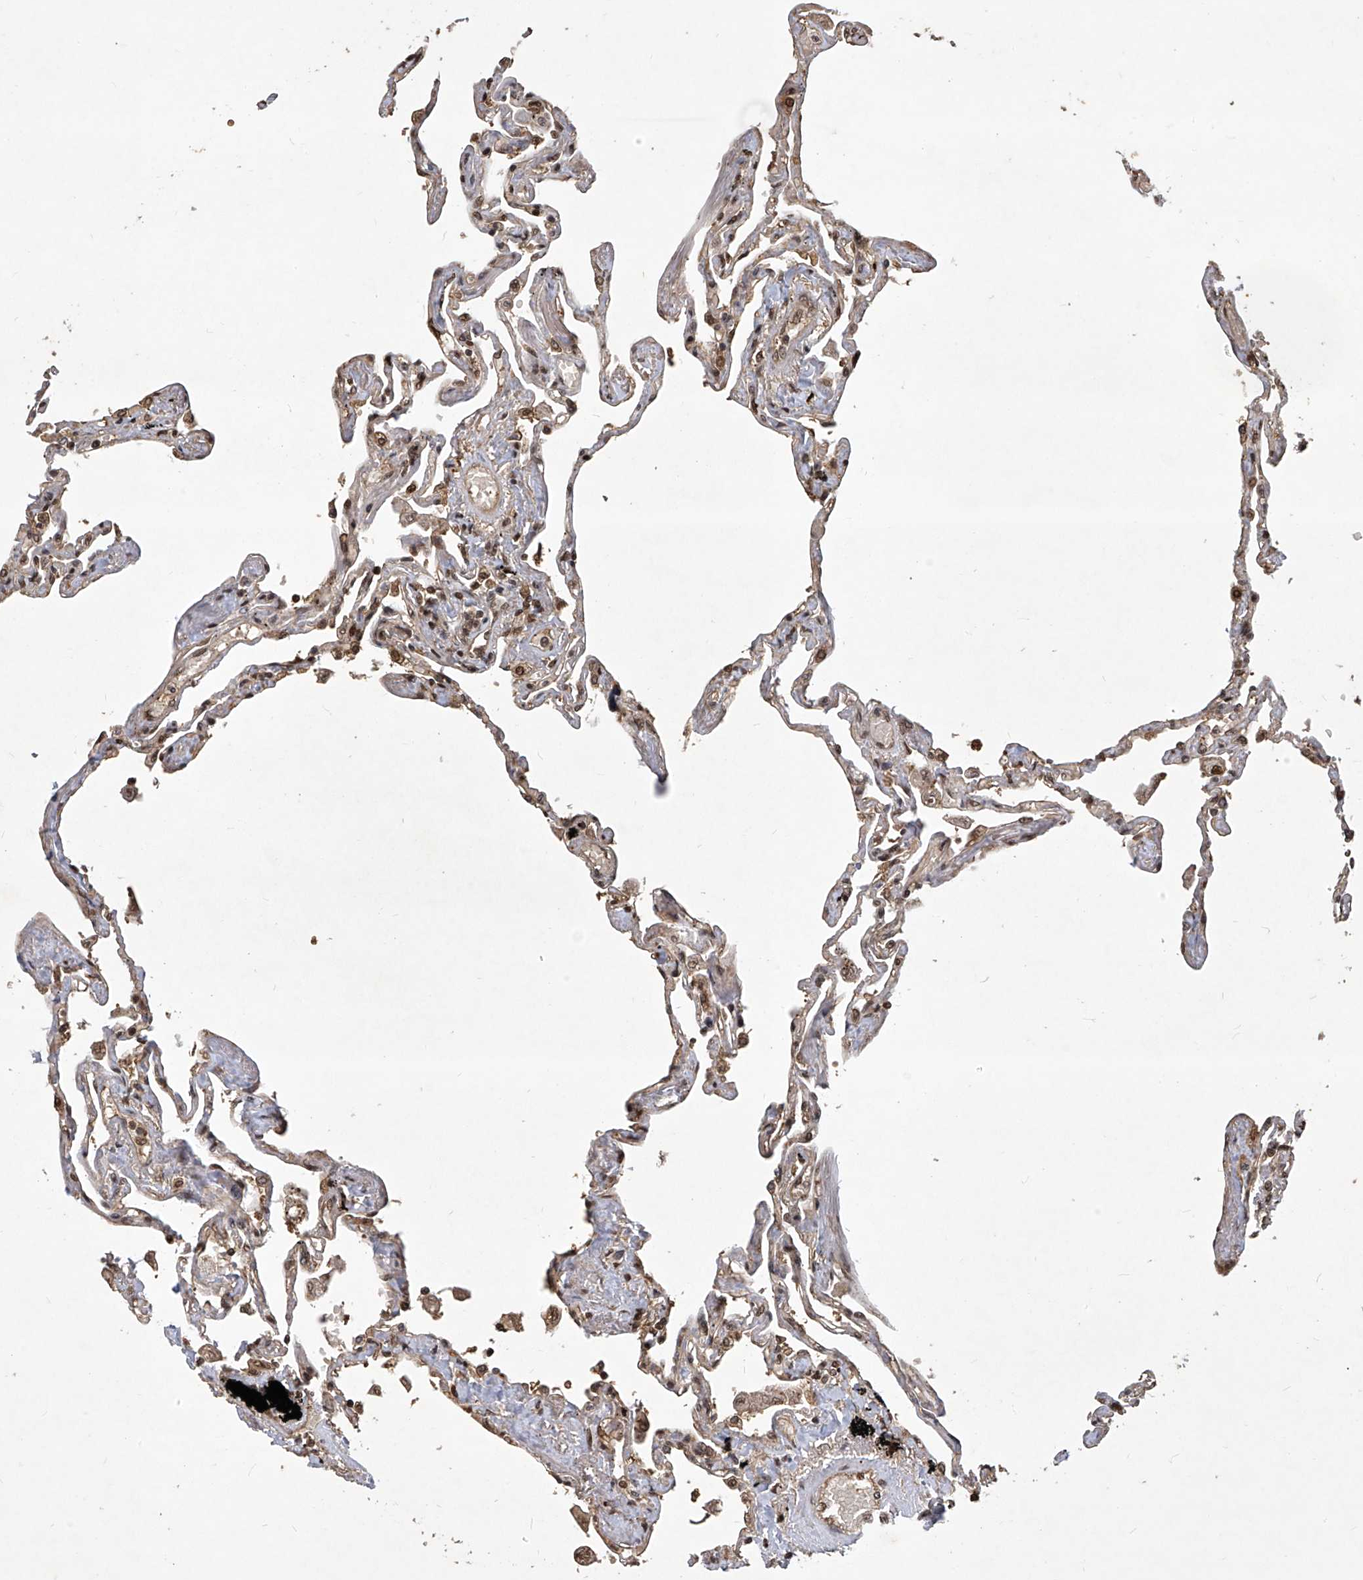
{"staining": {"intensity": "moderate", "quantity": "25%-75%", "location": "nuclear"}, "tissue": "lung", "cell_type": "Alveolar cells", "image_type": "normal", "snomed": [{"axis": "morphology", "description": "Normal tissue, NOS"}, {"axis": "topography", "description": "Lung"}], "caption": "IHC image of normal human lung stained for a protein (brown), which displays medium levels of moderate nuclear expression in approximately 25%-75% of alveolar cells.", "gene": "PSMB1", "patient": {"sex": "female", "age": 67}}